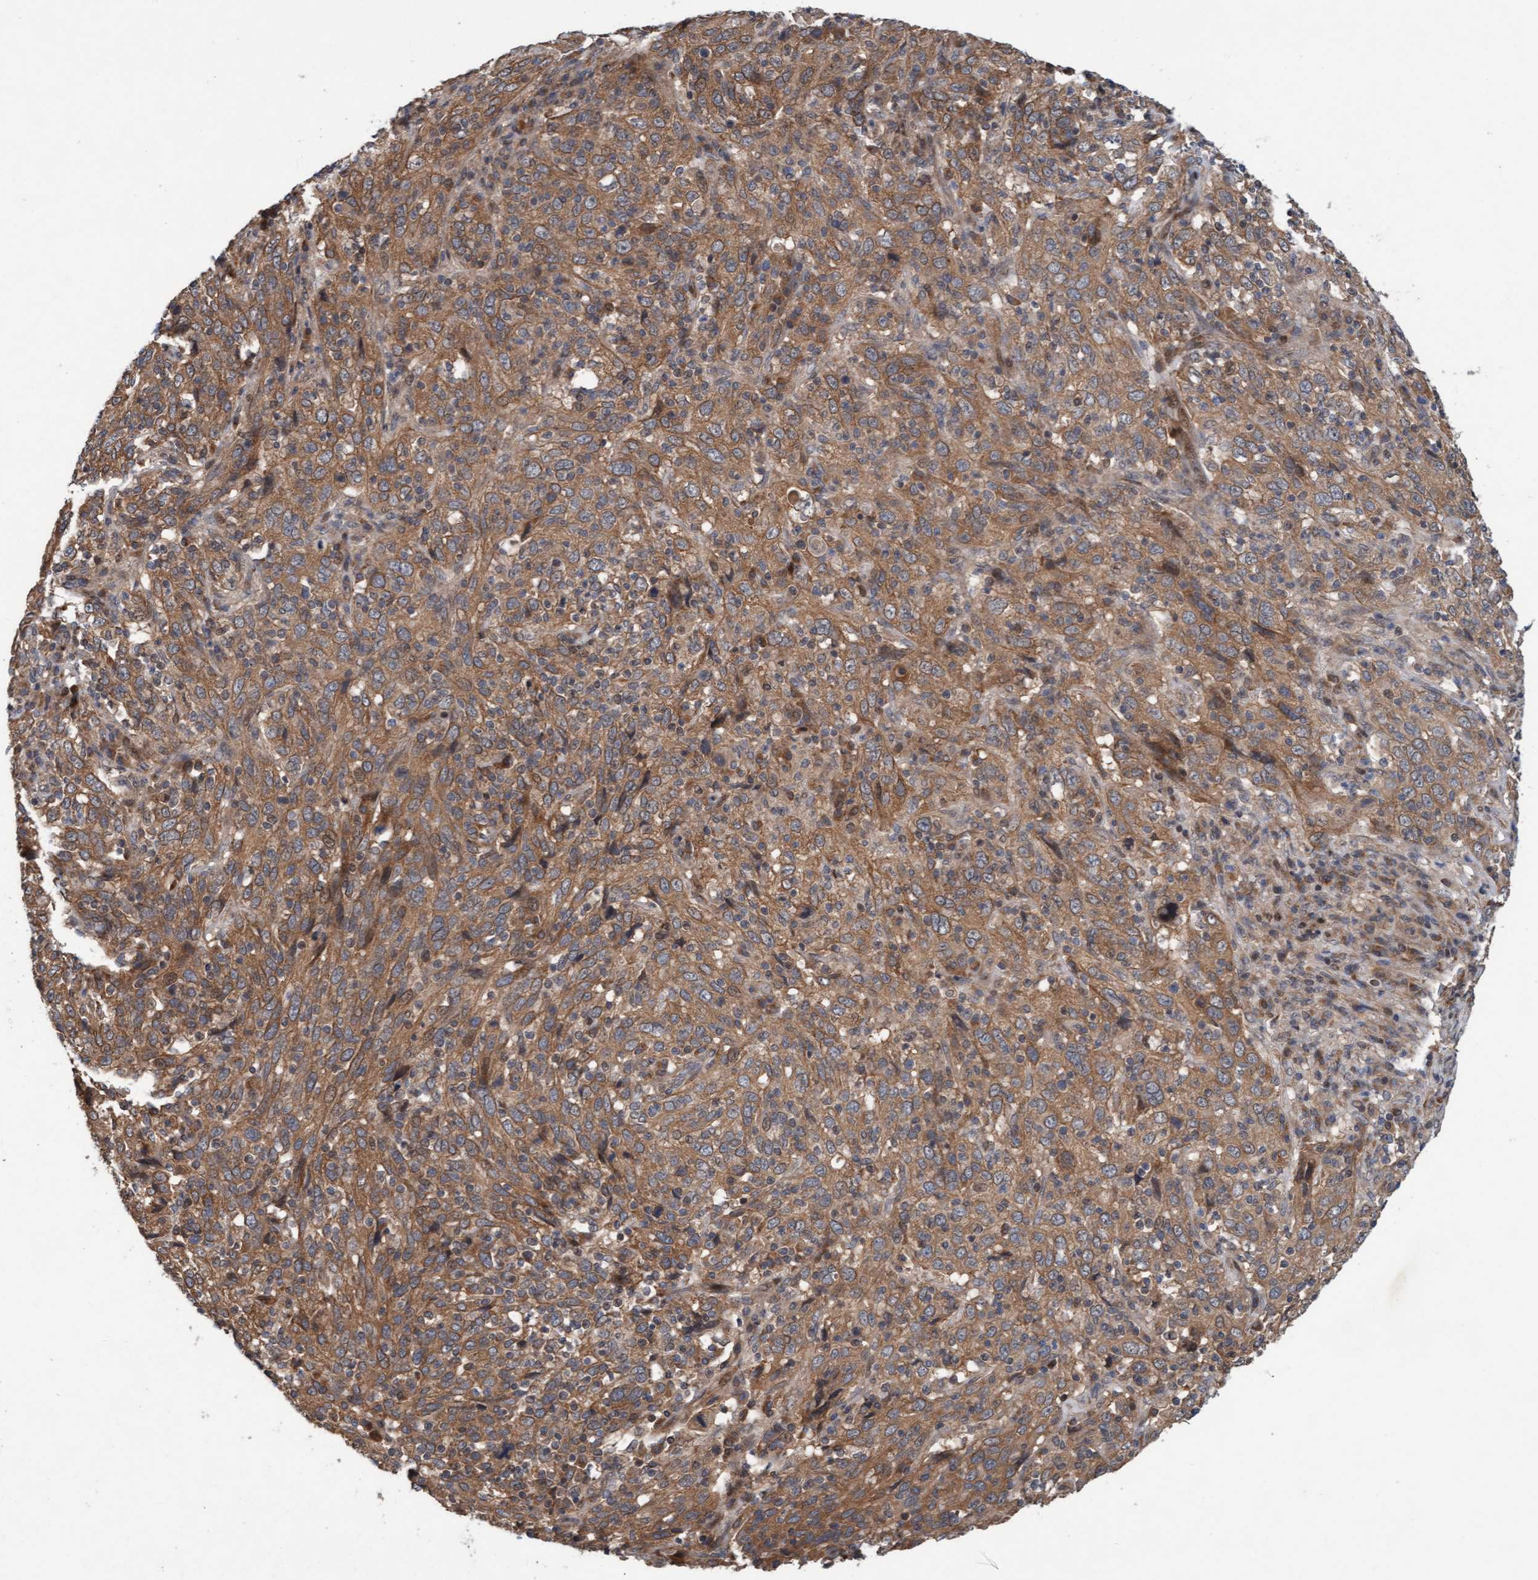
{"staining": {"intensity": "weak", "quantity": ">75%", "location": "cytoplasmic/membranous"}, "tissue": "cervical cancer", "cell_type": "Tumor cells", "image_type": "cancer", "snomed": [{"axis": "morphology", "description": "Squamous cell carcinoma, NOS"}, {"axis": "topography", "description": "Cervix"}], "caption": "Immunohistochemical staining of human cervical cancer (squamous cell carcinoma) displays low levels of weak cytoplasmic/membranous protein positivity in approximately >75% of tumor cells. (IHC, brightfield microscopy, high magnification).", "gene": "MLXIP", "patient": {"sex": "female", "age": 46}}